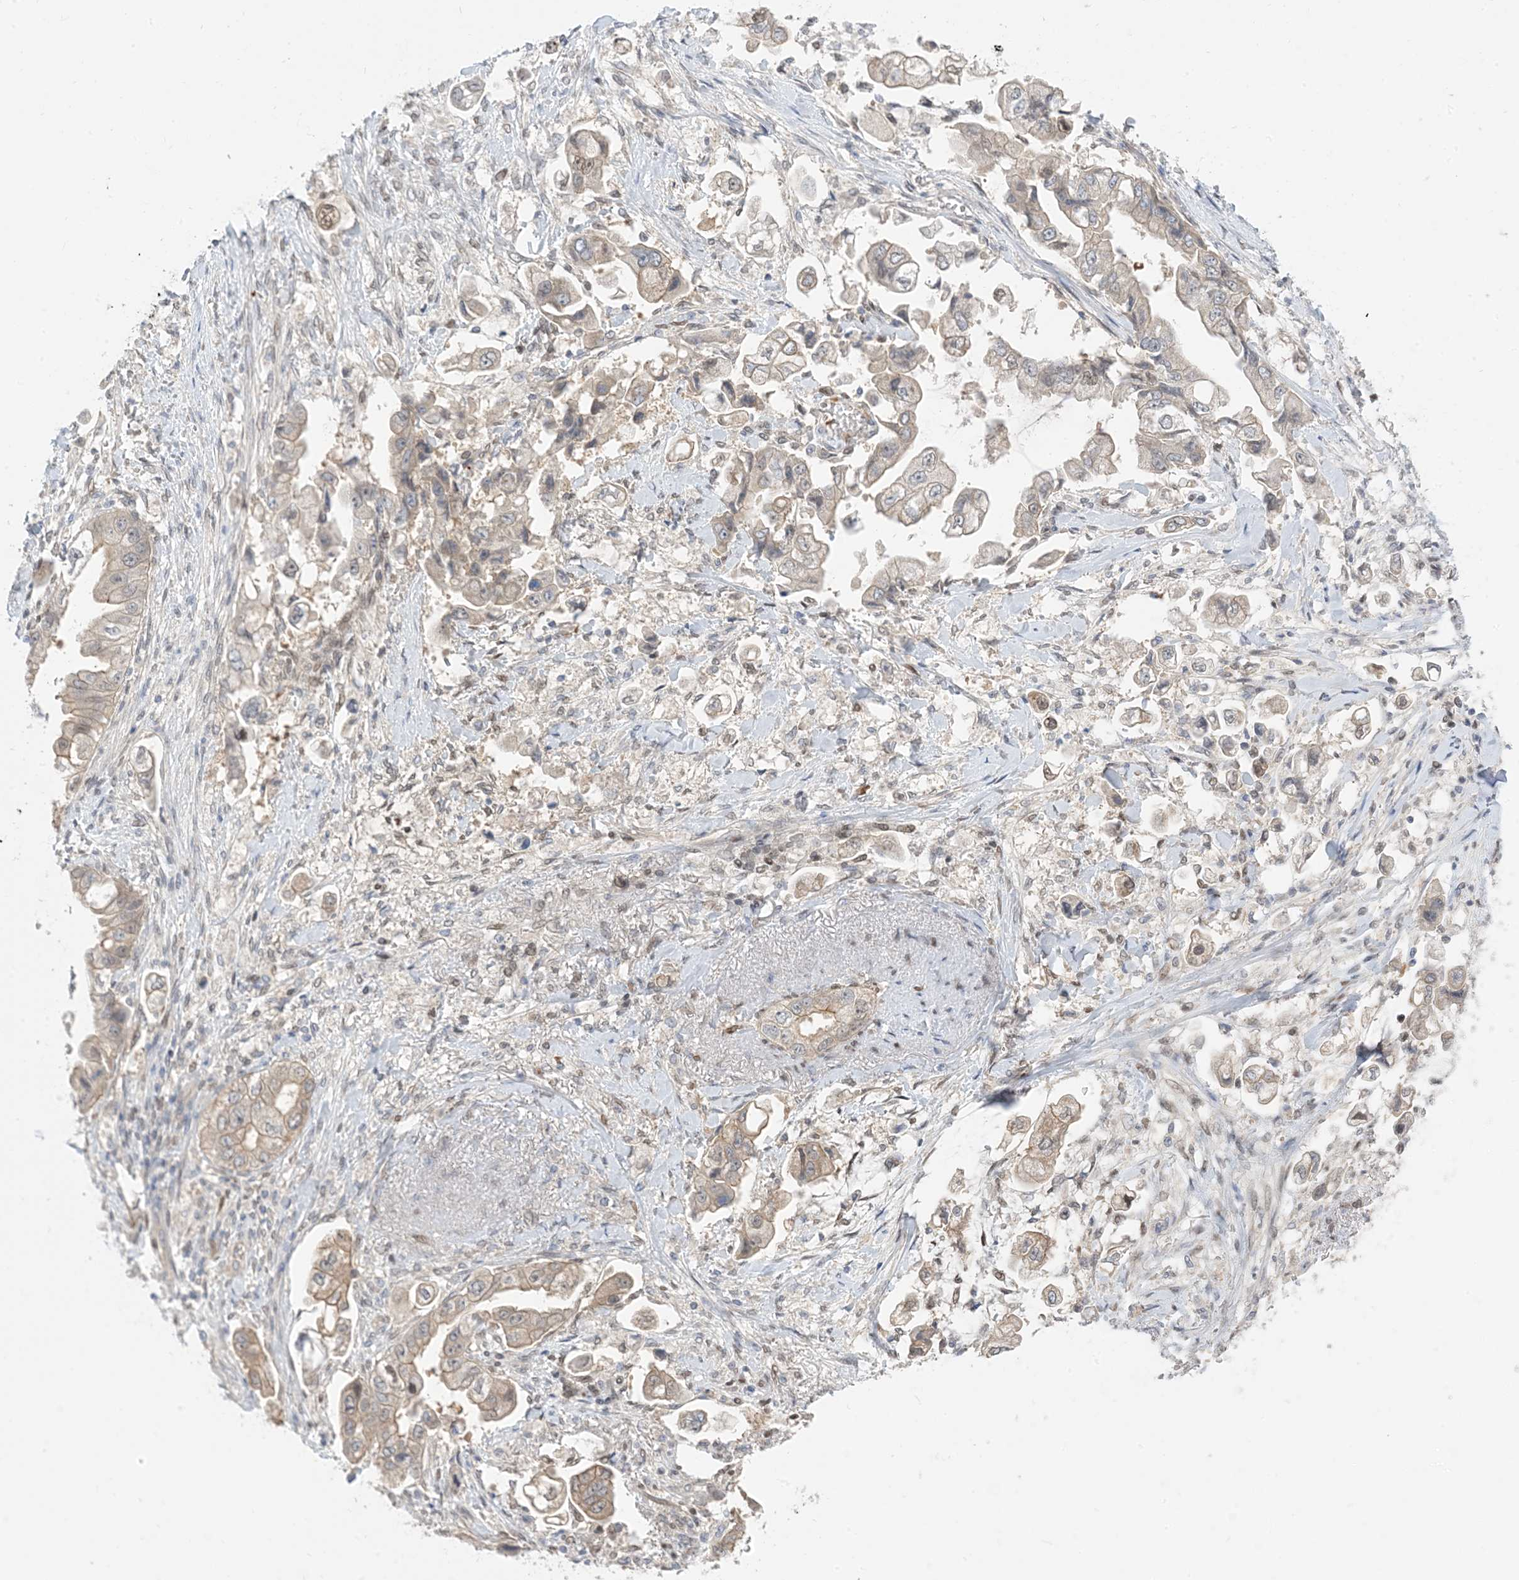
{"staining": {"intensity": "weak", "quantity": "<25%", "location": "cytoplasmic/membranous"}, "tissue": "stomach cancer", "cell_type": "Tumor cells", "image_type": "cancer", "snomed": [{"axis": "morphology", "description": "Adenocarcinoma, NOS"}, {"axis": "topography", "description": "Stomach"}], "caption": "There is no significant expression in tumor cells of stomach cancer. (Stains: DAB (3,3'-diaminobenzidine) IHC with hematoxylin counter stain, Microscopy: brightfield microscopy at high magnification).", "gene": "RIN1", "patient": {"sex": "male", "age": 62}}